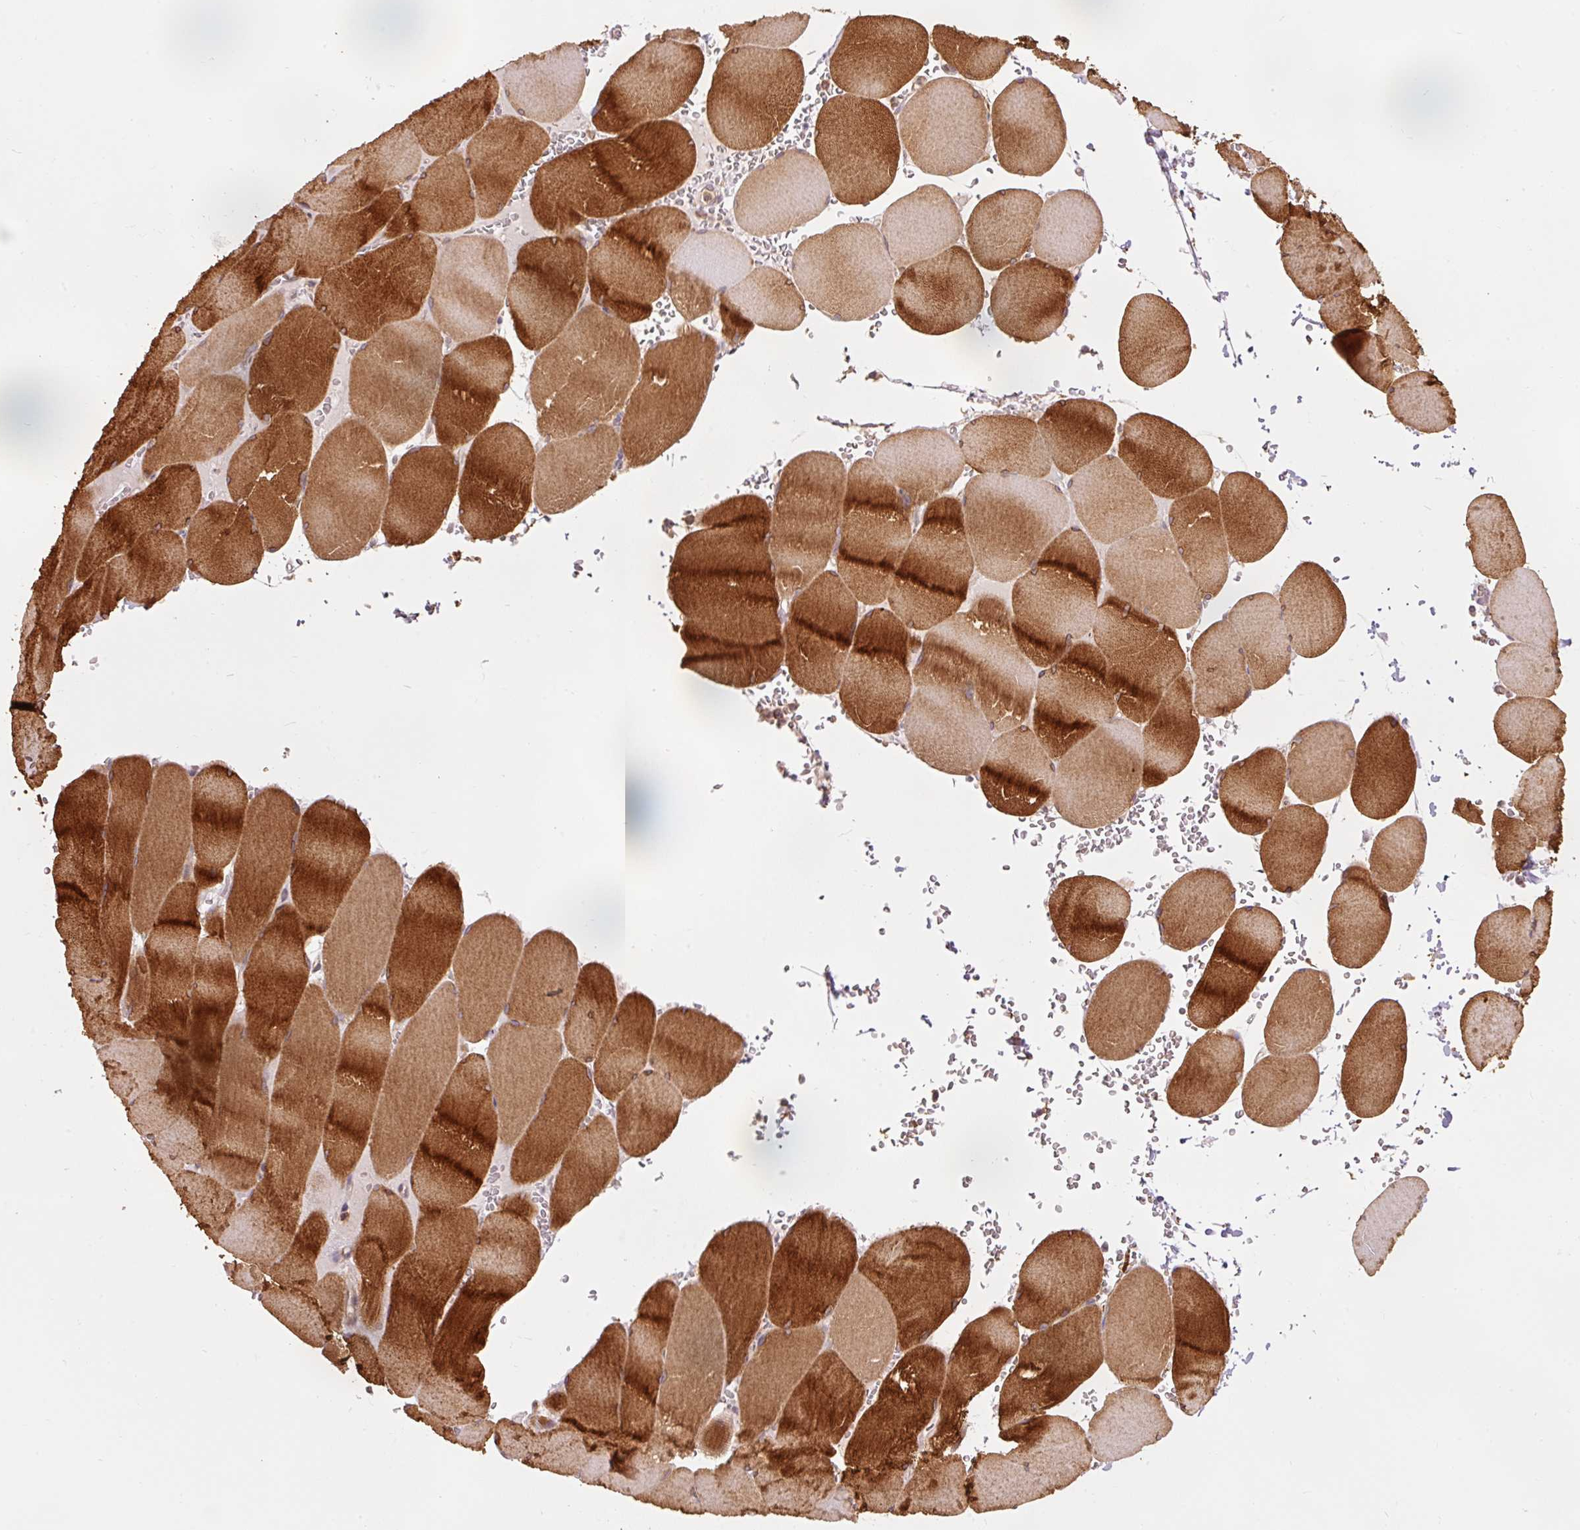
{"staining": {"intensity": "strong", "quantity": ">75%", "location": "cytoplasmic/membranous"}, "tissue": "skeletal muscle", "cell_type": "Myocytes", "image_type": "normal", "snomed": [{"axis": "morphology", "description": "Normal tissue, NOS"}, {"axis": "topography", "description": "Skeletal muscle"}, {"axis": "topography", "description": "Head-Neck"}], "caption": "The immunohistochemical stain labels strong cytoplasmic/membranous staining in myocytes of unremarkable skeletal muscle.", "gene": "PDAP1", "patient": {"sex": "male", "age": 66}}